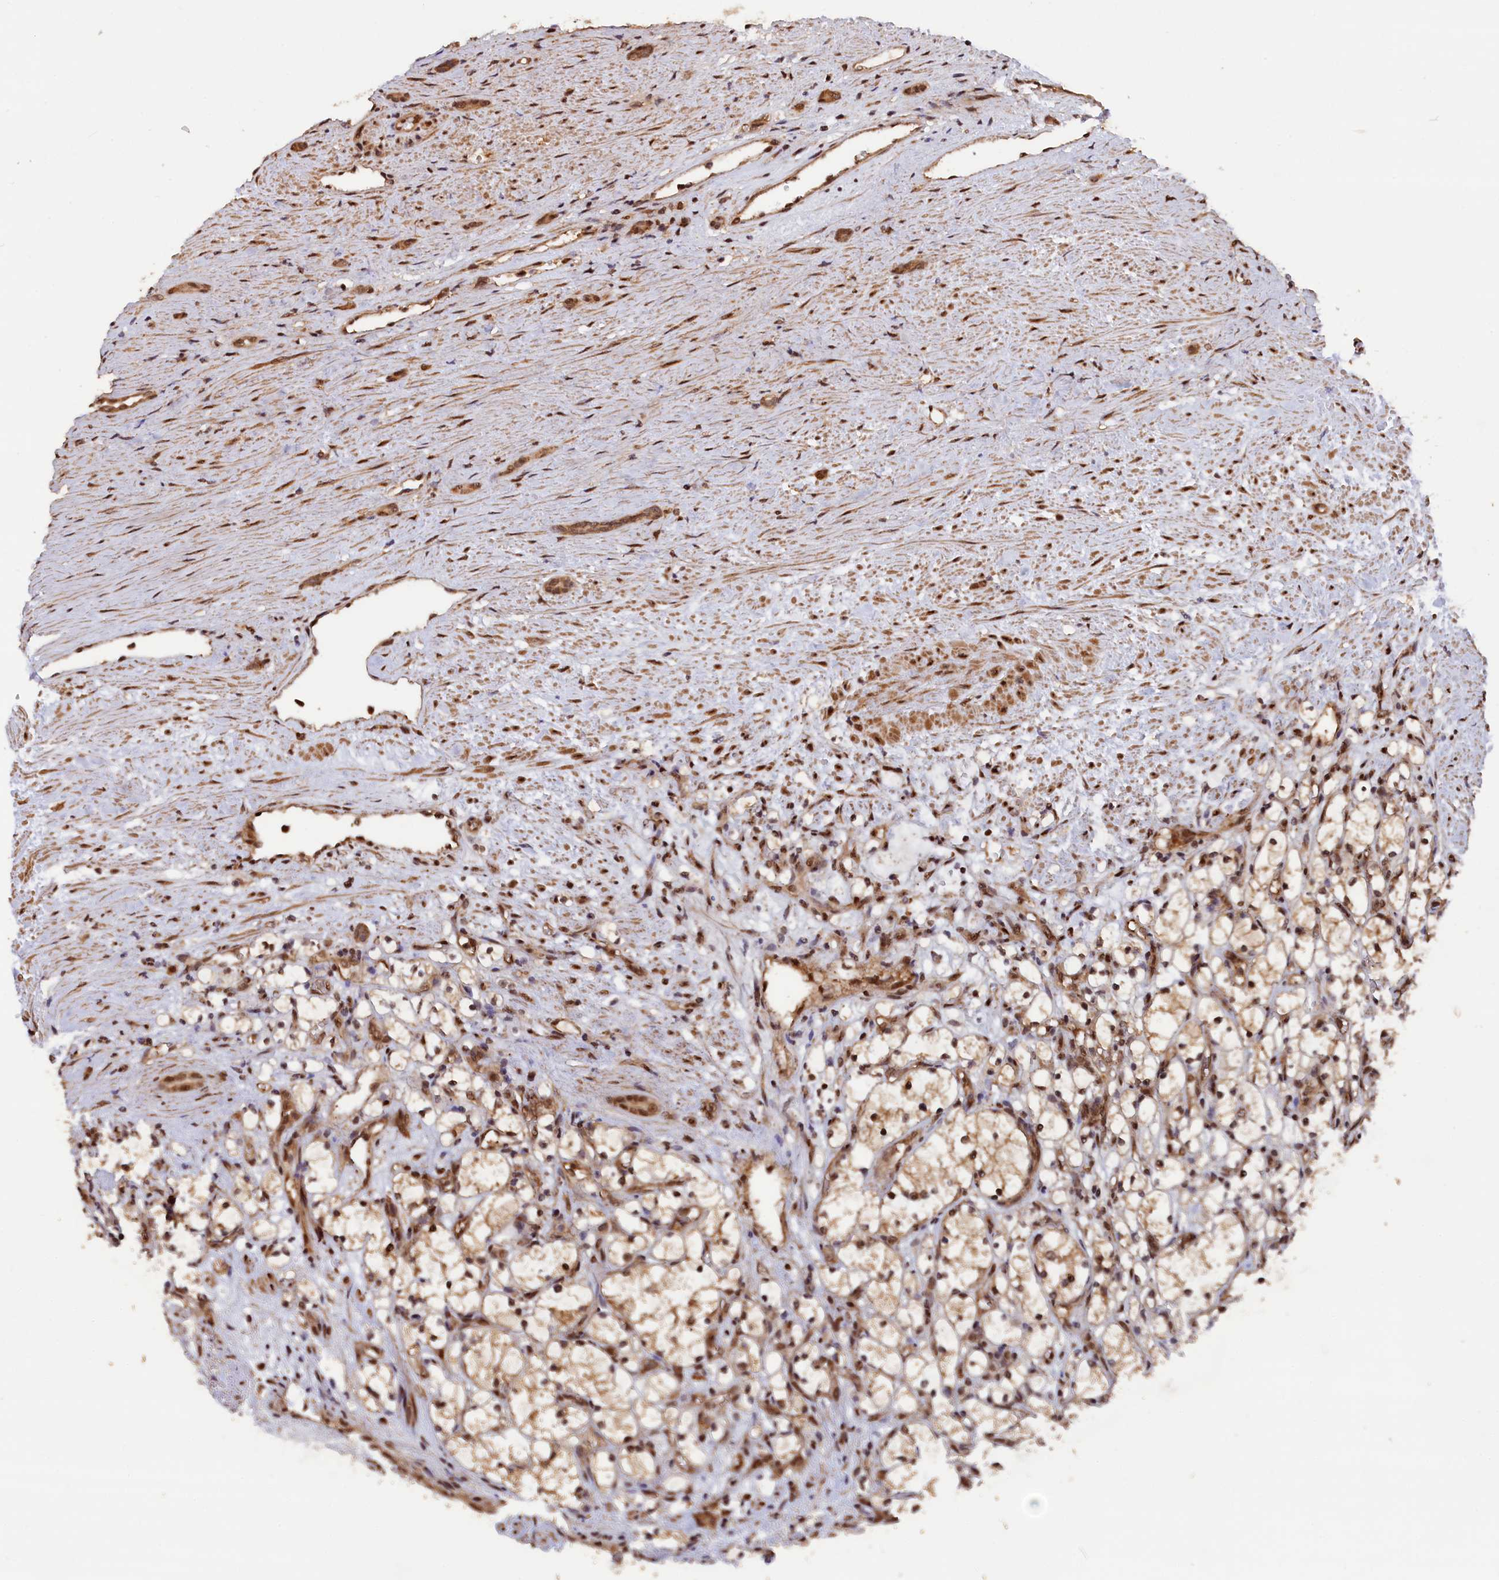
{"staining": {"intensity": "moderate", "quantity": "<25%", "location": "nuclear"}, "tissue": "renal cancer", "cell_type": "Tumor cells", "image_type": "cancer", "snomed": [{"axis": "morphology", "description": "Adenocarcinoma, NOS"}, {"axis": "topography", "description": "Kidney"}], "caption": "Human adenocarcinoma (renal) stained for a protein (brown) demonstrates moderate nuclear positive staining in approximately <25% of tumor cells.", "gene": "ADRM1", "patient": {"sex": "female", "age": 69}}